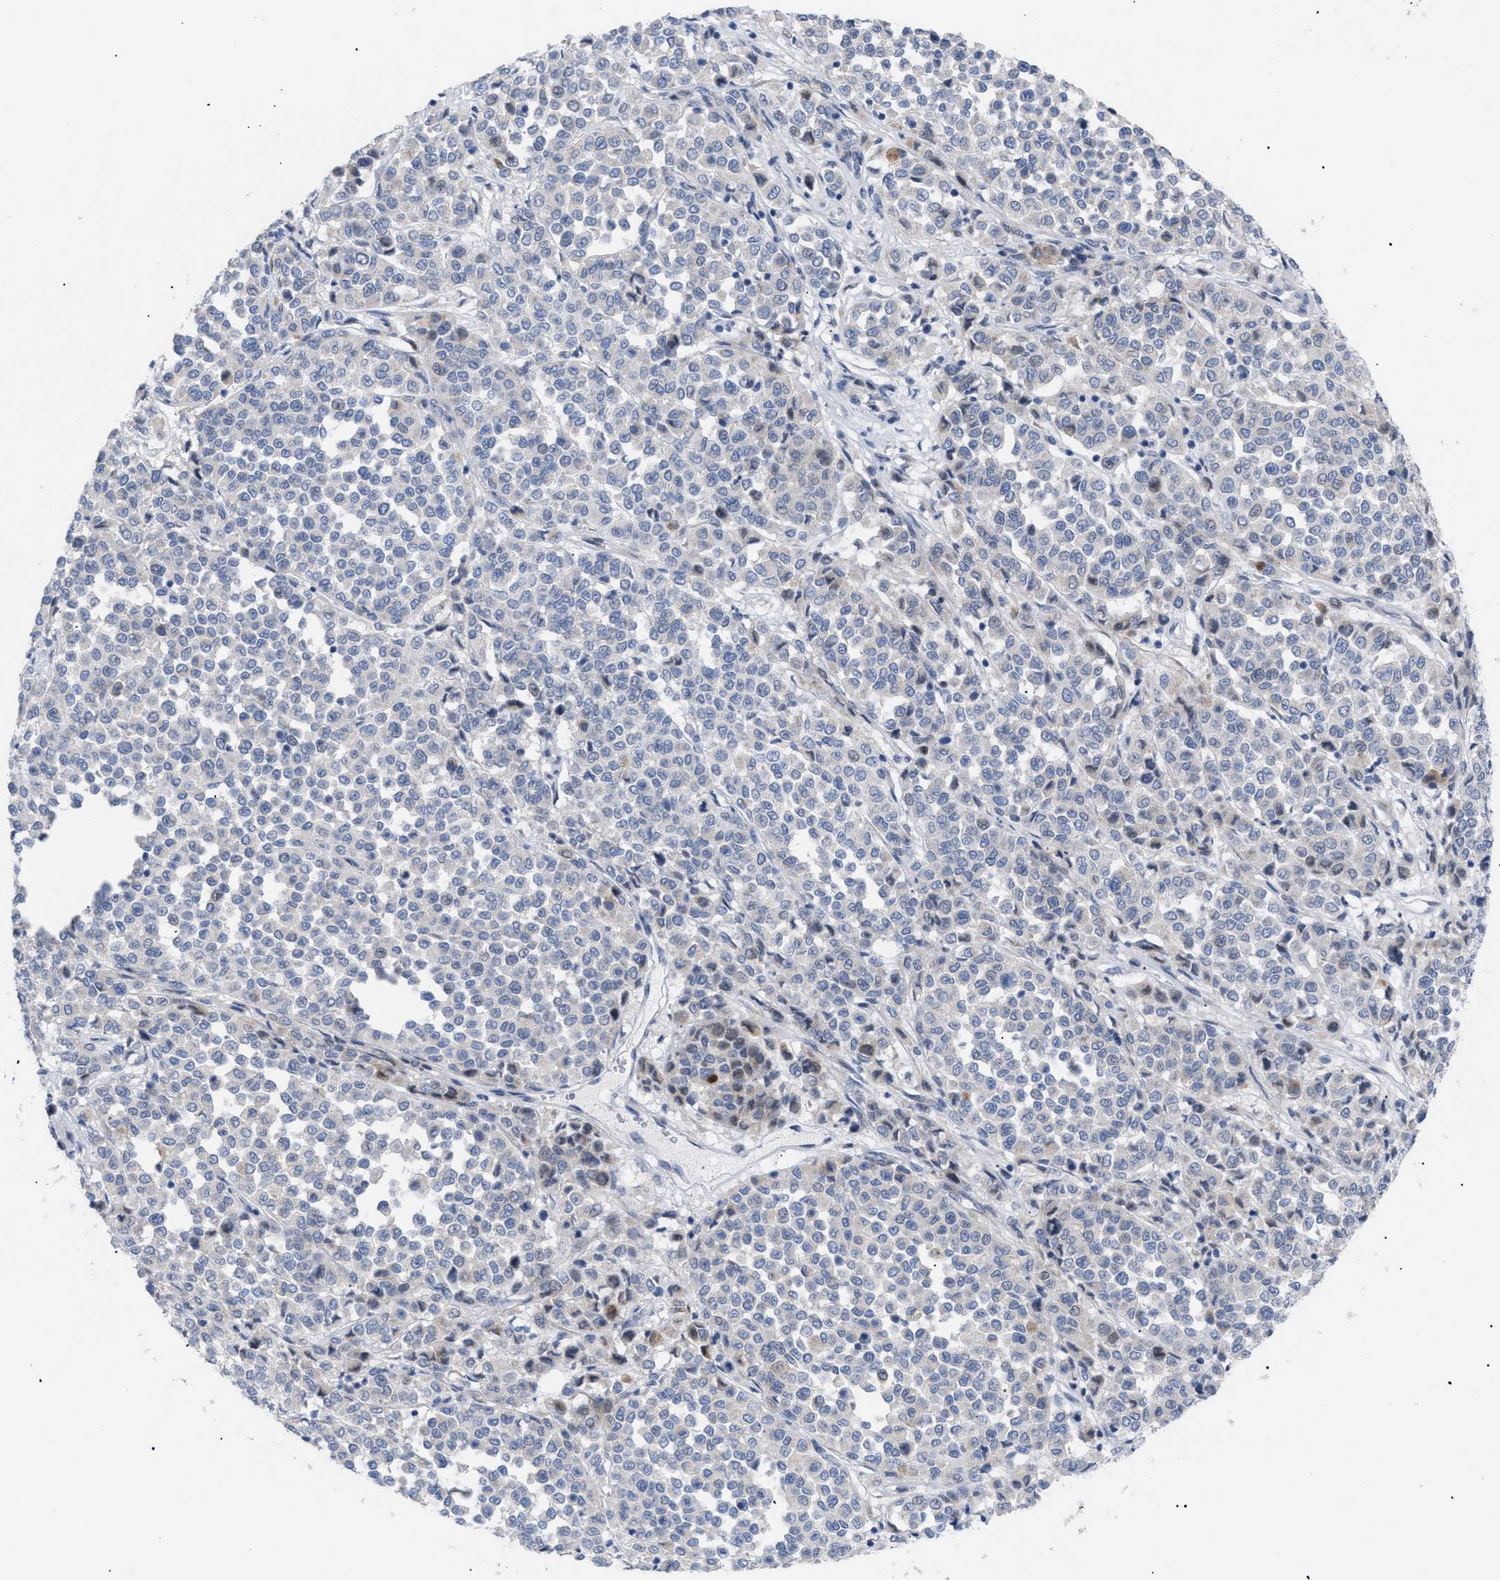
{"staining": {"intensity": "negative", "quantity": "none", "location": "none"}, "tissue": "melanoma", "cell_type": "Tumor cells", "image_type": "cancer", "snomed": [{"axis": "morphology", "description": "Malignant melanoma, Metastatic site"}, {"axis": "topography", "description": "Pancreas"}], "caption": "DAB immunohistochemical staining of melanoma demonstrates no significant expression in tumor cells.", "gene": "CAV3", "patient": {"sex": "female", "age": 30}}